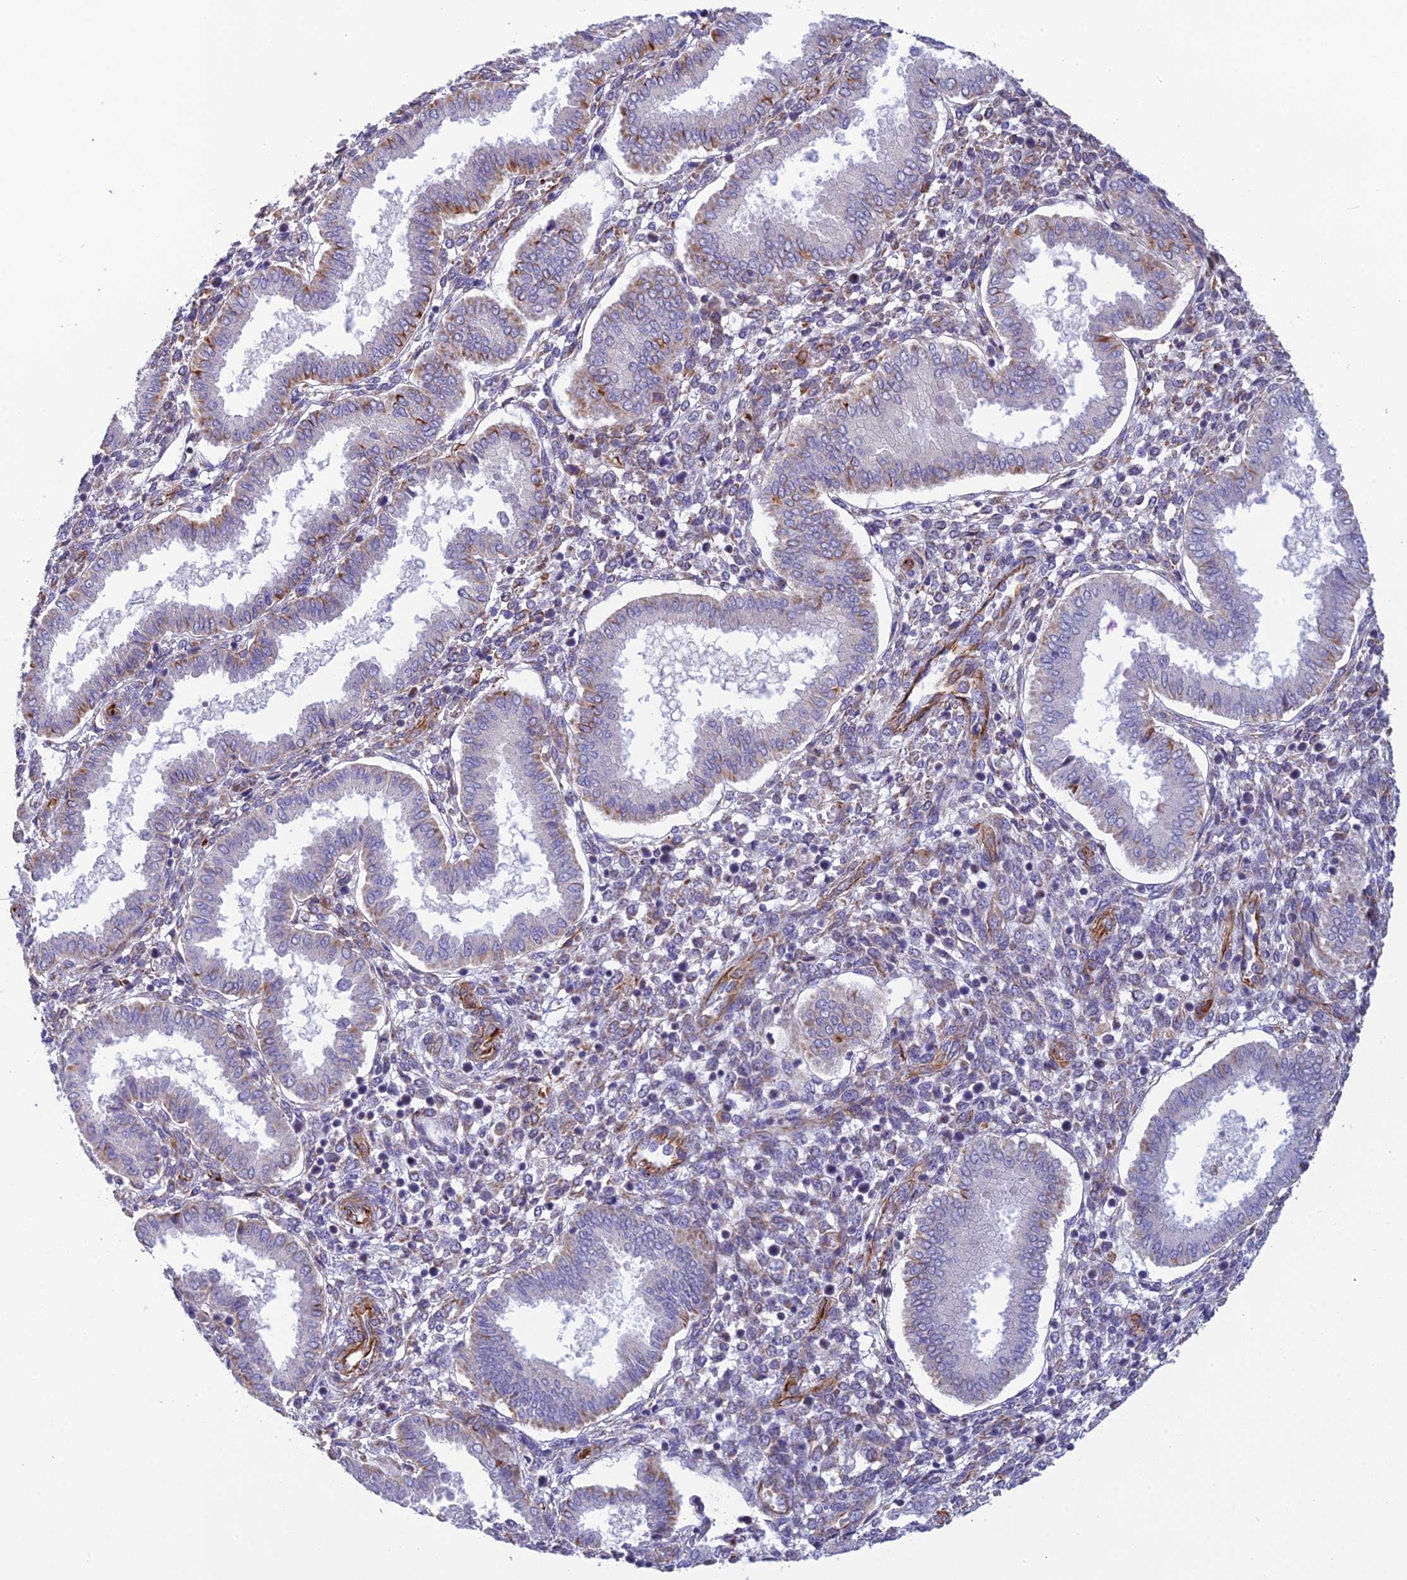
{"staining": {"intensity": "negative", "quantity": "none", "location": "none"}, "tissue": "endometrium", "cell_type": "Cells in endometrial stroma", "image_type": "normal", "snomed": [{"axis": "morphology", "description": "Normal tissue, NOS"}, {"axis": "topography", "description": "Endometrium"}], "caption": "The immunohistochemistry micrograph has no significant expression in cells in endometrial stroma of endometrium. (Stains: DAB (3,3'-diaminobenzidine) immunohistochemistry (IHC) with hematoxylin counter stain, Microscopy: brightfield microscopy at high magnification).", "gene": "FBXL20", "patient": {"sex": "female", "age": 24}}